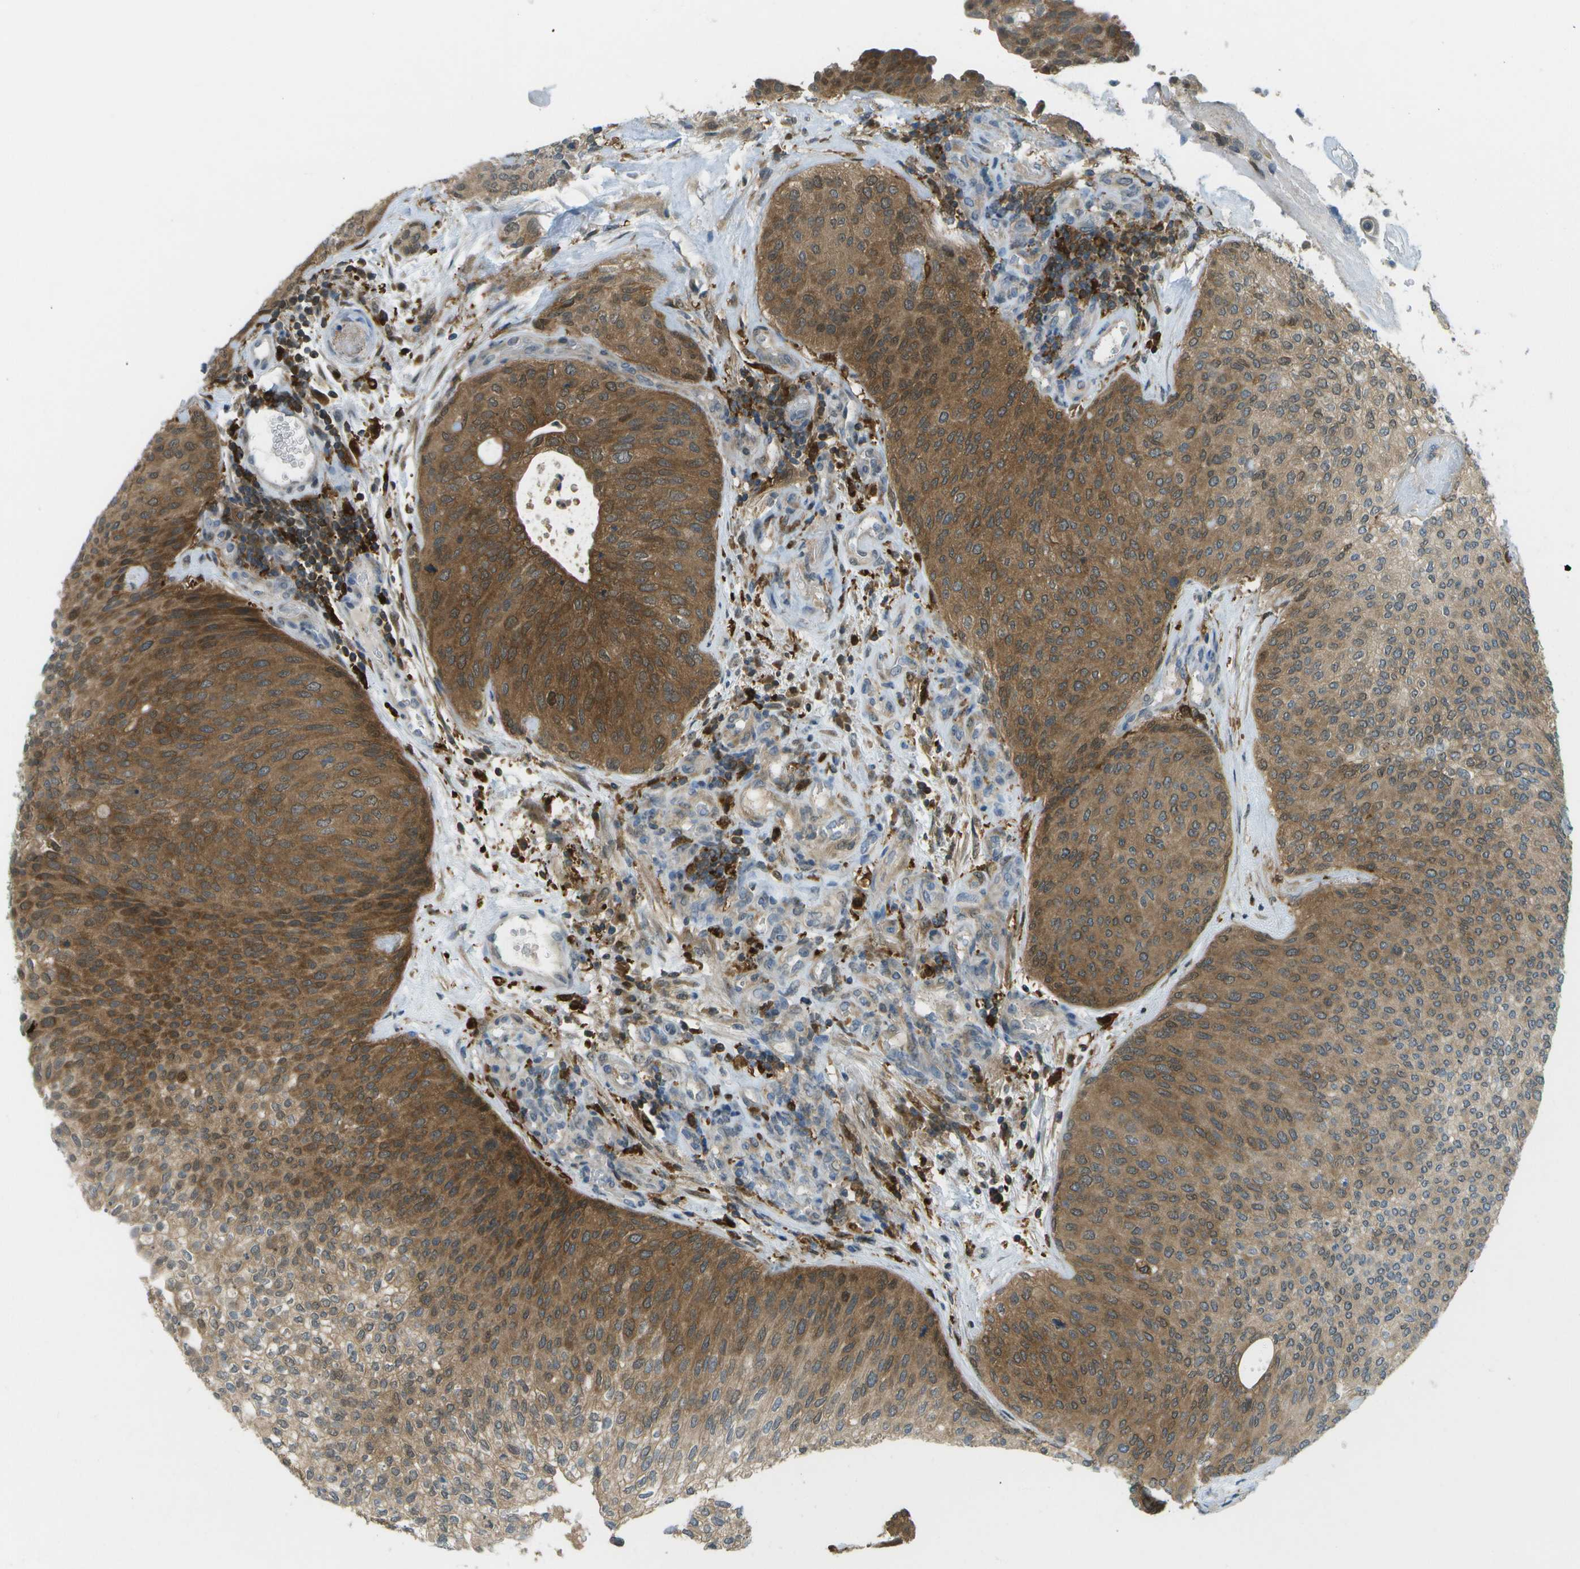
{"staining": {"intensity": "moderate", "quantity": ">75%", "location": "cytoplasmic/membranous"}, "tissue": "urothelial cancer", "cell_type": "Tumor cells", "image_type": "cancer", "snomed": [{"axis": "morphology", "description": "Urothelial carcinoma, Low grade"}, {"axis": "topography", "description": "Urinary bladder"}], "caption": "A medium amount of moderate cytoplasmic/membranous positivity is appreciated in about >75% of tumor cells in urothelial cancer tissue.", "gene": "CDH23", "patient": {"sex": "female", "age": 79}}